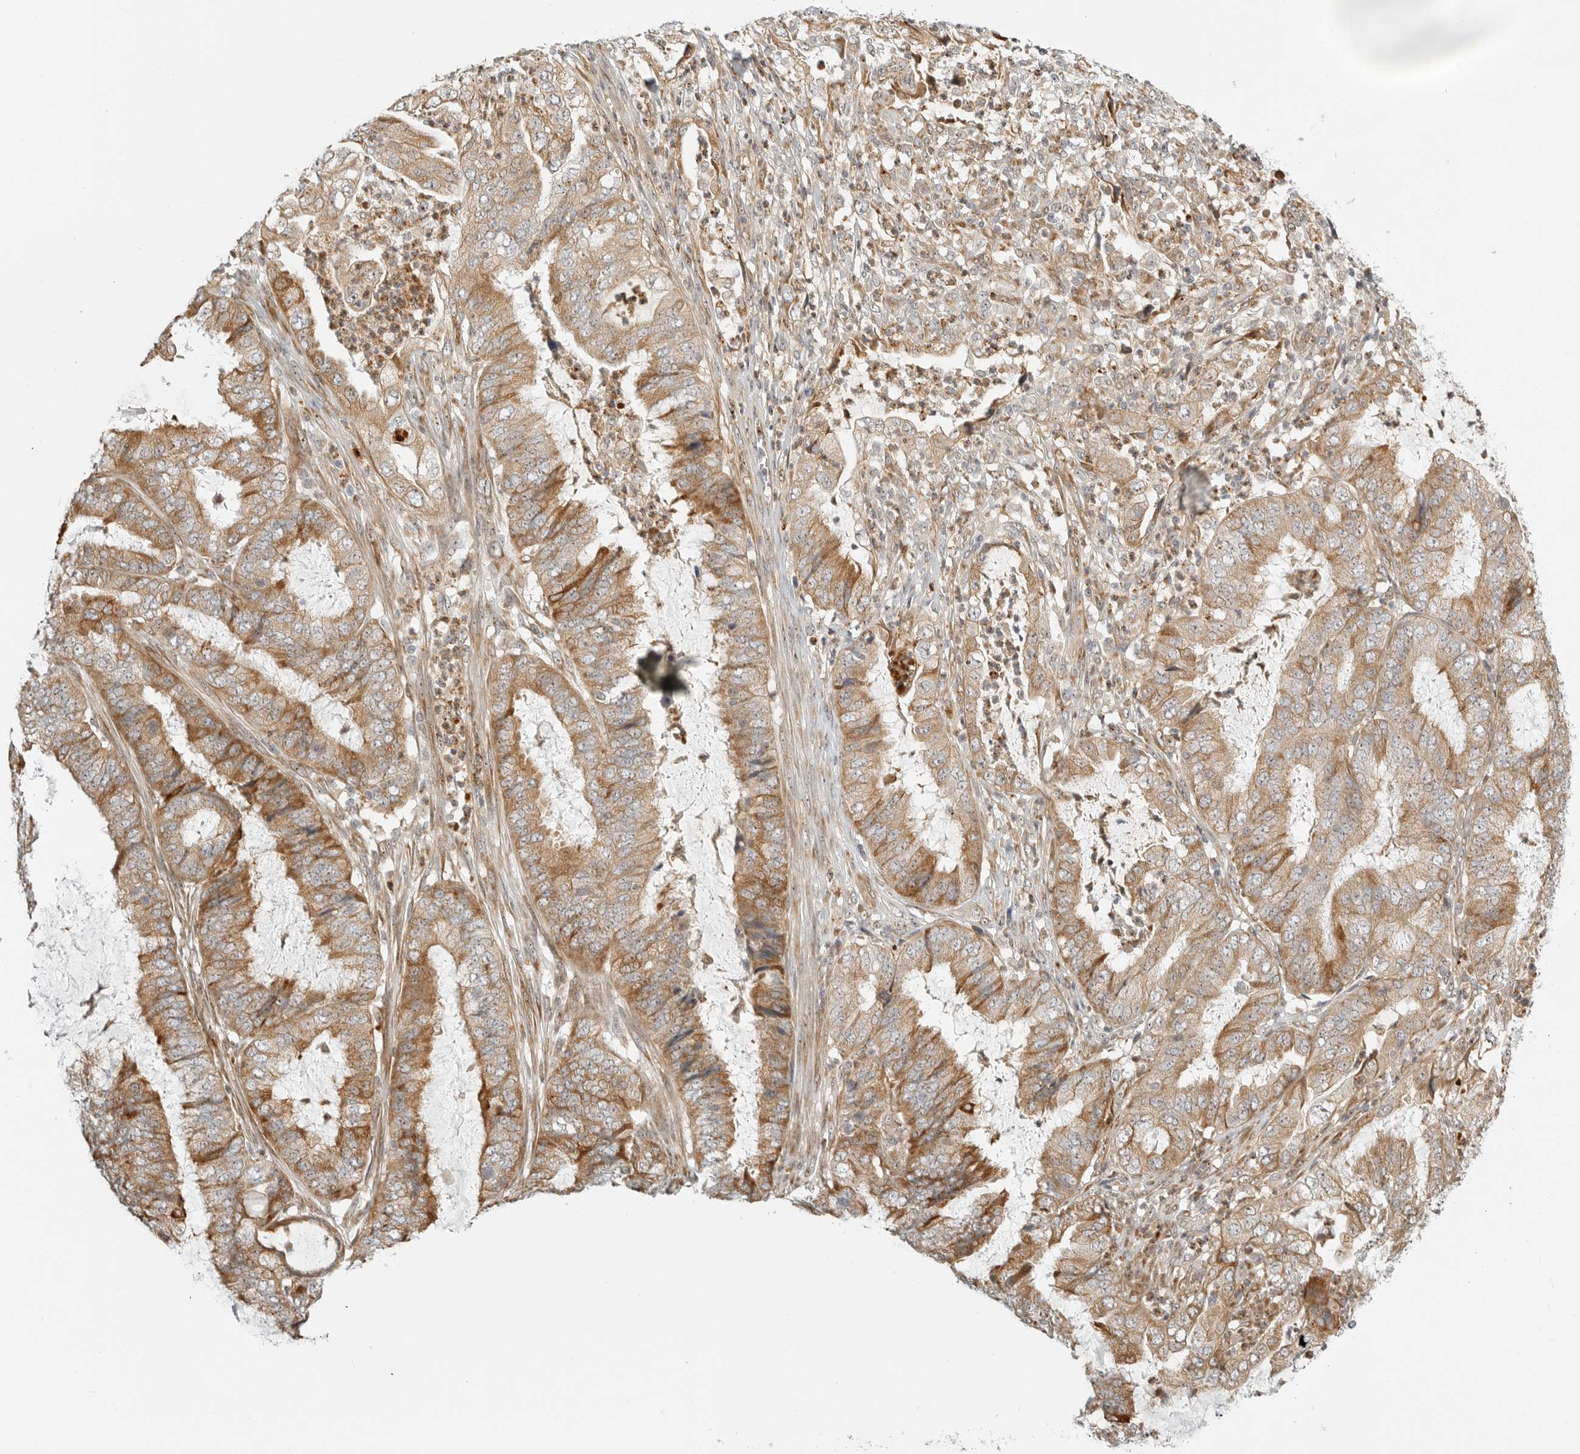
{"staining": {"intensity": "moderate", "quantity": ">75%", "location": "cytoplasmic/membranous"}, "tissue": "endometrial cancer", "cell_type": "Tumor cells", "image_type": "cancer", "snomed": [{"axis": "morphology", "description": "Adenocarcinoma, NOS"}, {"axis": "topography", "description": "Endometrium"}], "caption": "Protein analysis of endometrial adenocarcinoma tissue displays moderate cytoplasmic/membranous expression in approximately >75% of tumor cells.", "gene": "DSCC1", "patient": {"sex": "female", "age": 49}}